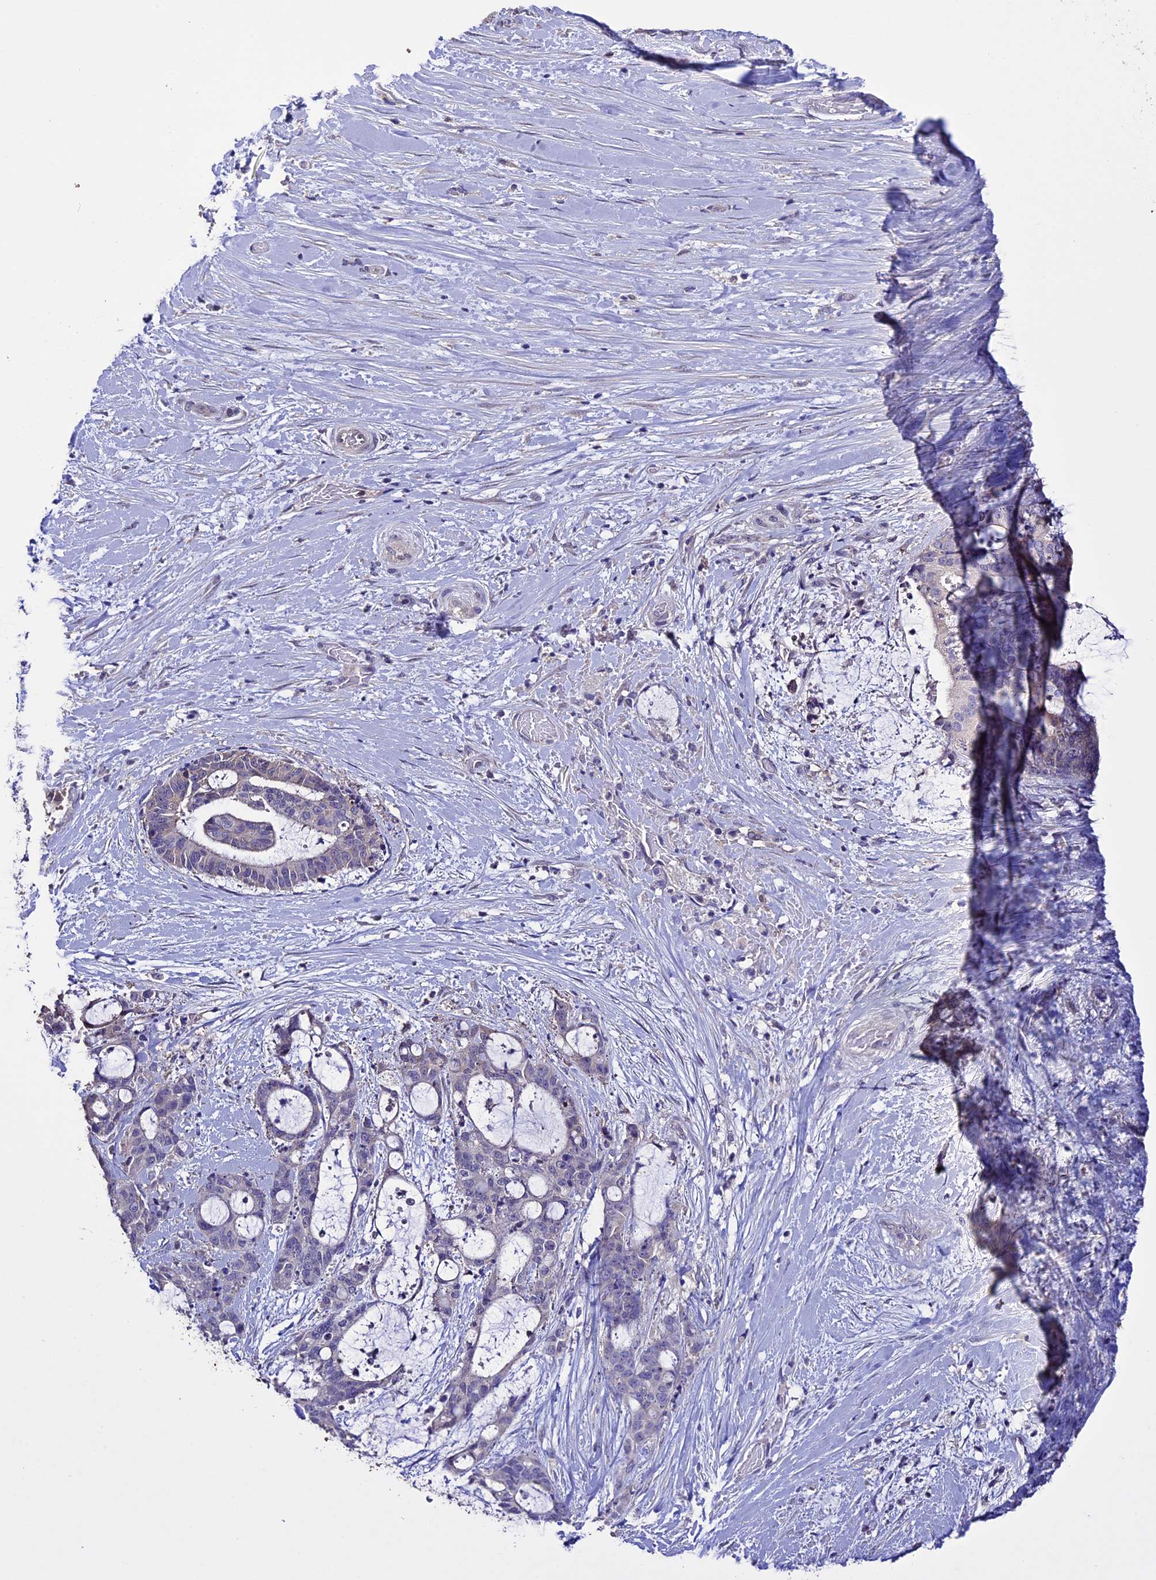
{"staining": {"intensity": "negative", "quantity": "none", "location": "none"}, "tissue": "liver cancer", "cell_type": "Tumor cells", "image_type": "cancer", "snomed": [{"axis": "morphology", "description": "Normal tissue, NOS"}, {"axis": "morphology", "description": "Cholangiocarcinoma"}, {"axis": "topography", "description": "Liver"}, {"axis": "topography", "description": "Peripheral nerve tissue"}], "caption": "A histopathology image of liver cholangiocarcinoma stained for a protein displays no brown staining in tumor cells.", "gene": "DIS3L", "patient": {"sex": "female", "age": 73}}